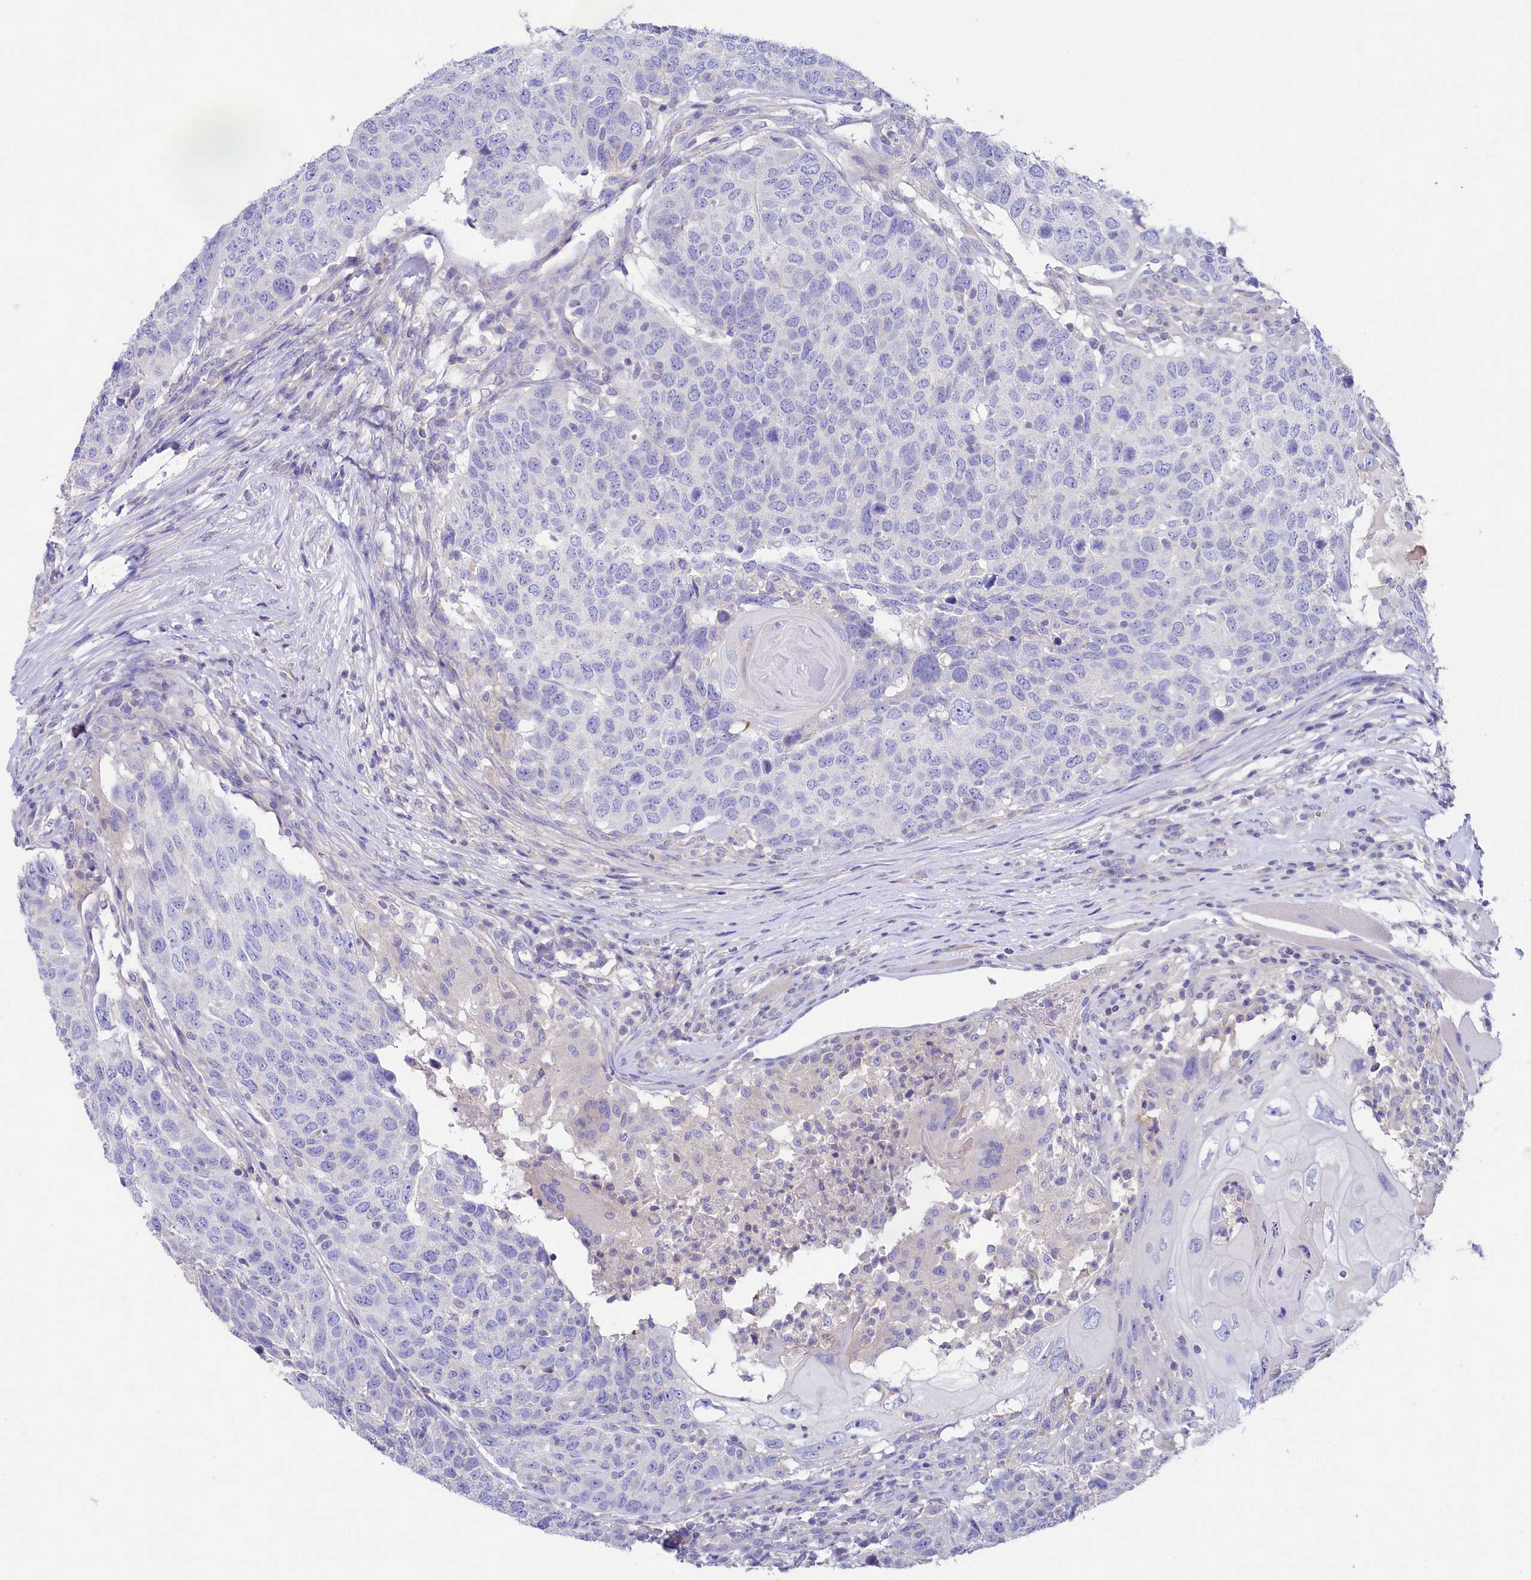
{"staining": {"intensity": "negative", "quantity": "none", "location": "none"}, "tissue": "head and neck cancer", "cell_type": "Tumor cells", "image_type": "cancer", "snomed": [{"axis": "morphology", "description": "Squamous cell carcinoma, NOS"}, {"axis": "topography", "description": "Head-Neck"}], "caption": "This is an IHC micrograph of head and neck squamous cell carcinoma. There is no expression in tumor cells.", "gene": "VPS26B", "patient": {"sex": "male", "age": 66}}